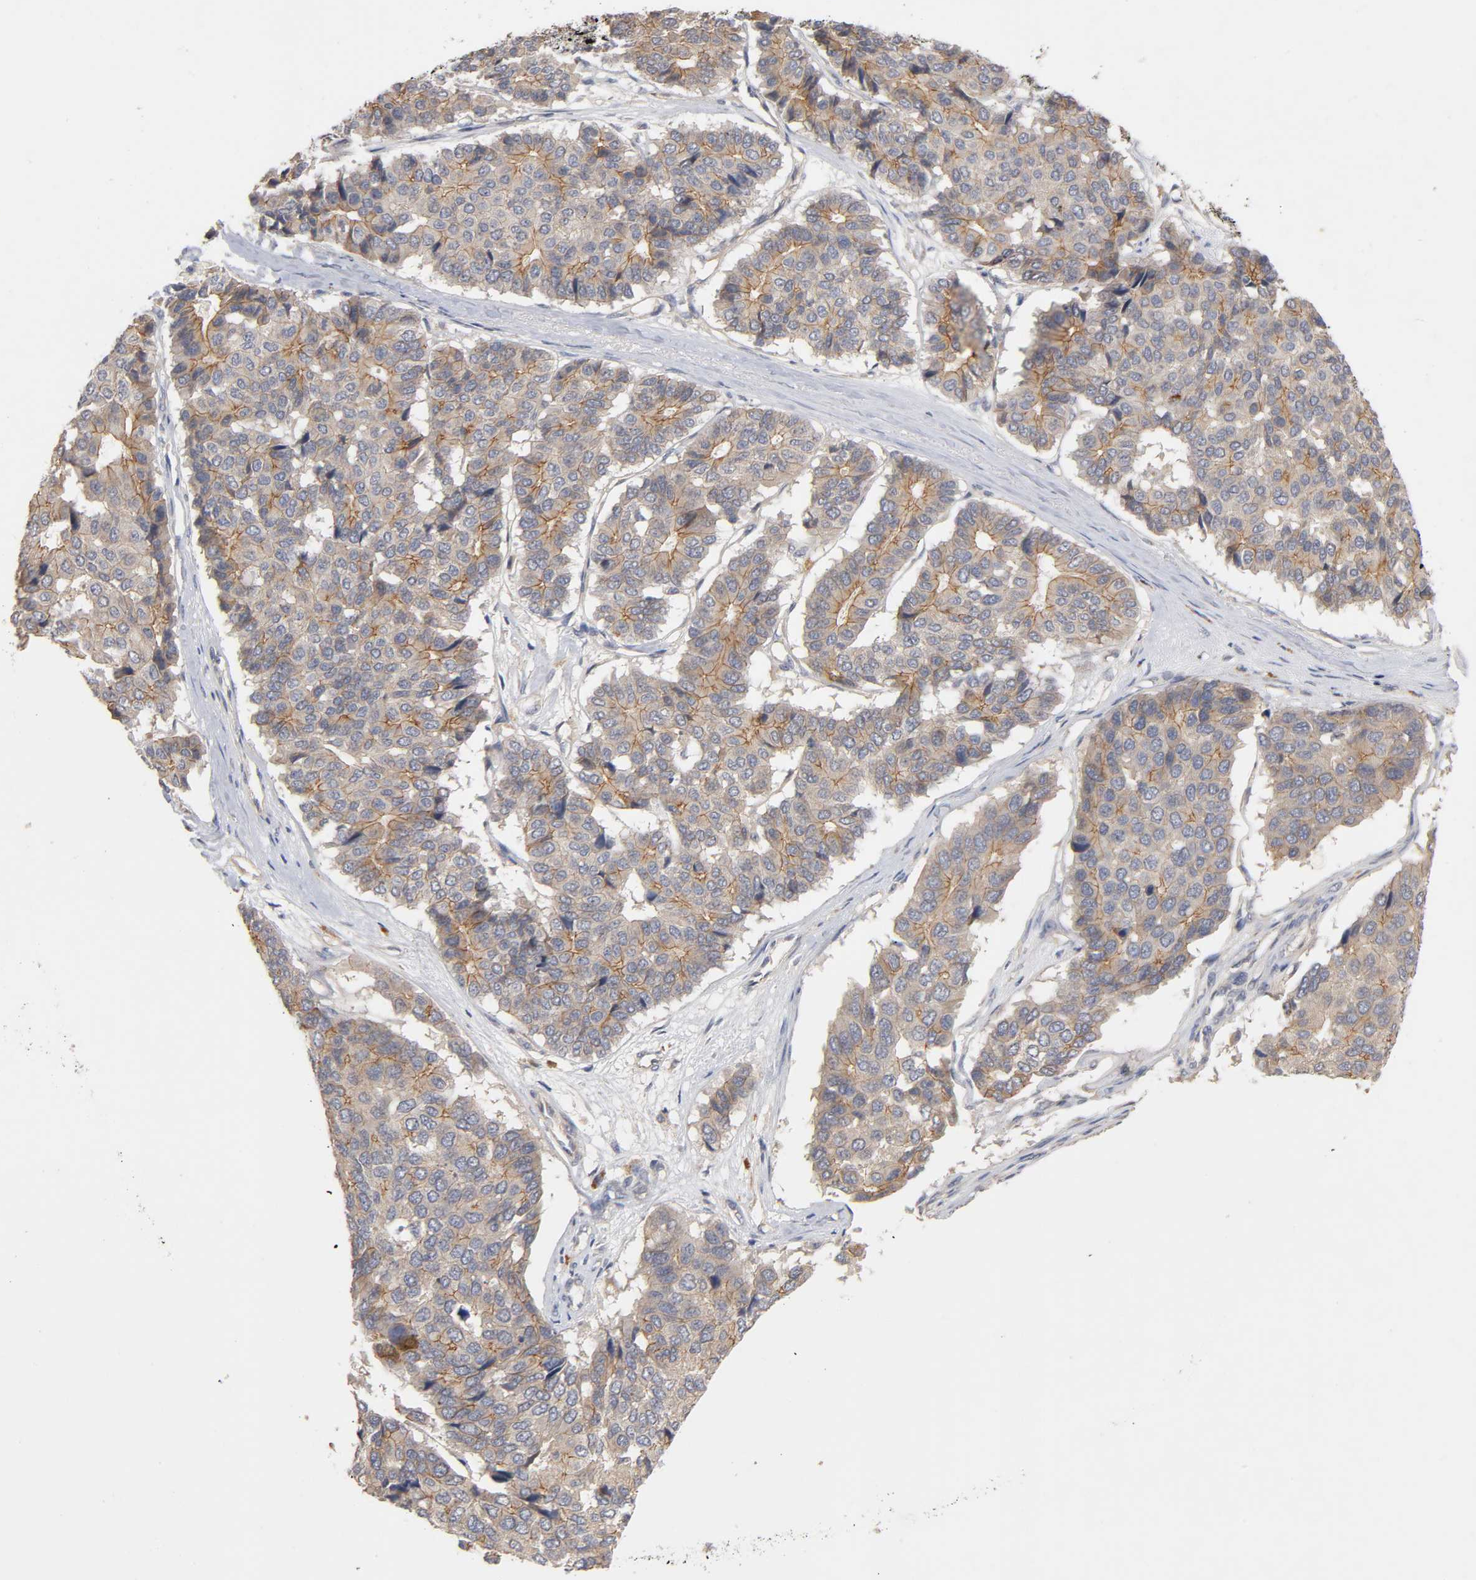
{"staining": {"intensity": "moderate", "quantity": ">75%", "location": "cytoplasmic/membranous"}, "tissue": "pancreatic cancer", "cell_type": "Tumor cells", "image_type": "cancer", "snomed": [{"axis": "morphology", "description": "Adenocarcinoma, NOS"}, {"axis": "topography", "description": "Pancreas"}], "caption": "DAB immunohistochemical staining of pancreatic cancer demonstrates moderate cytoplasmic/membranous protein positivity in approximately >75% of tumor cells. Immunohistochemistry stains the protein of interest in brown and the nuclei are stained blue.", "gene": "PDZD11", "patient": {"sex": "male", "age": 50}}